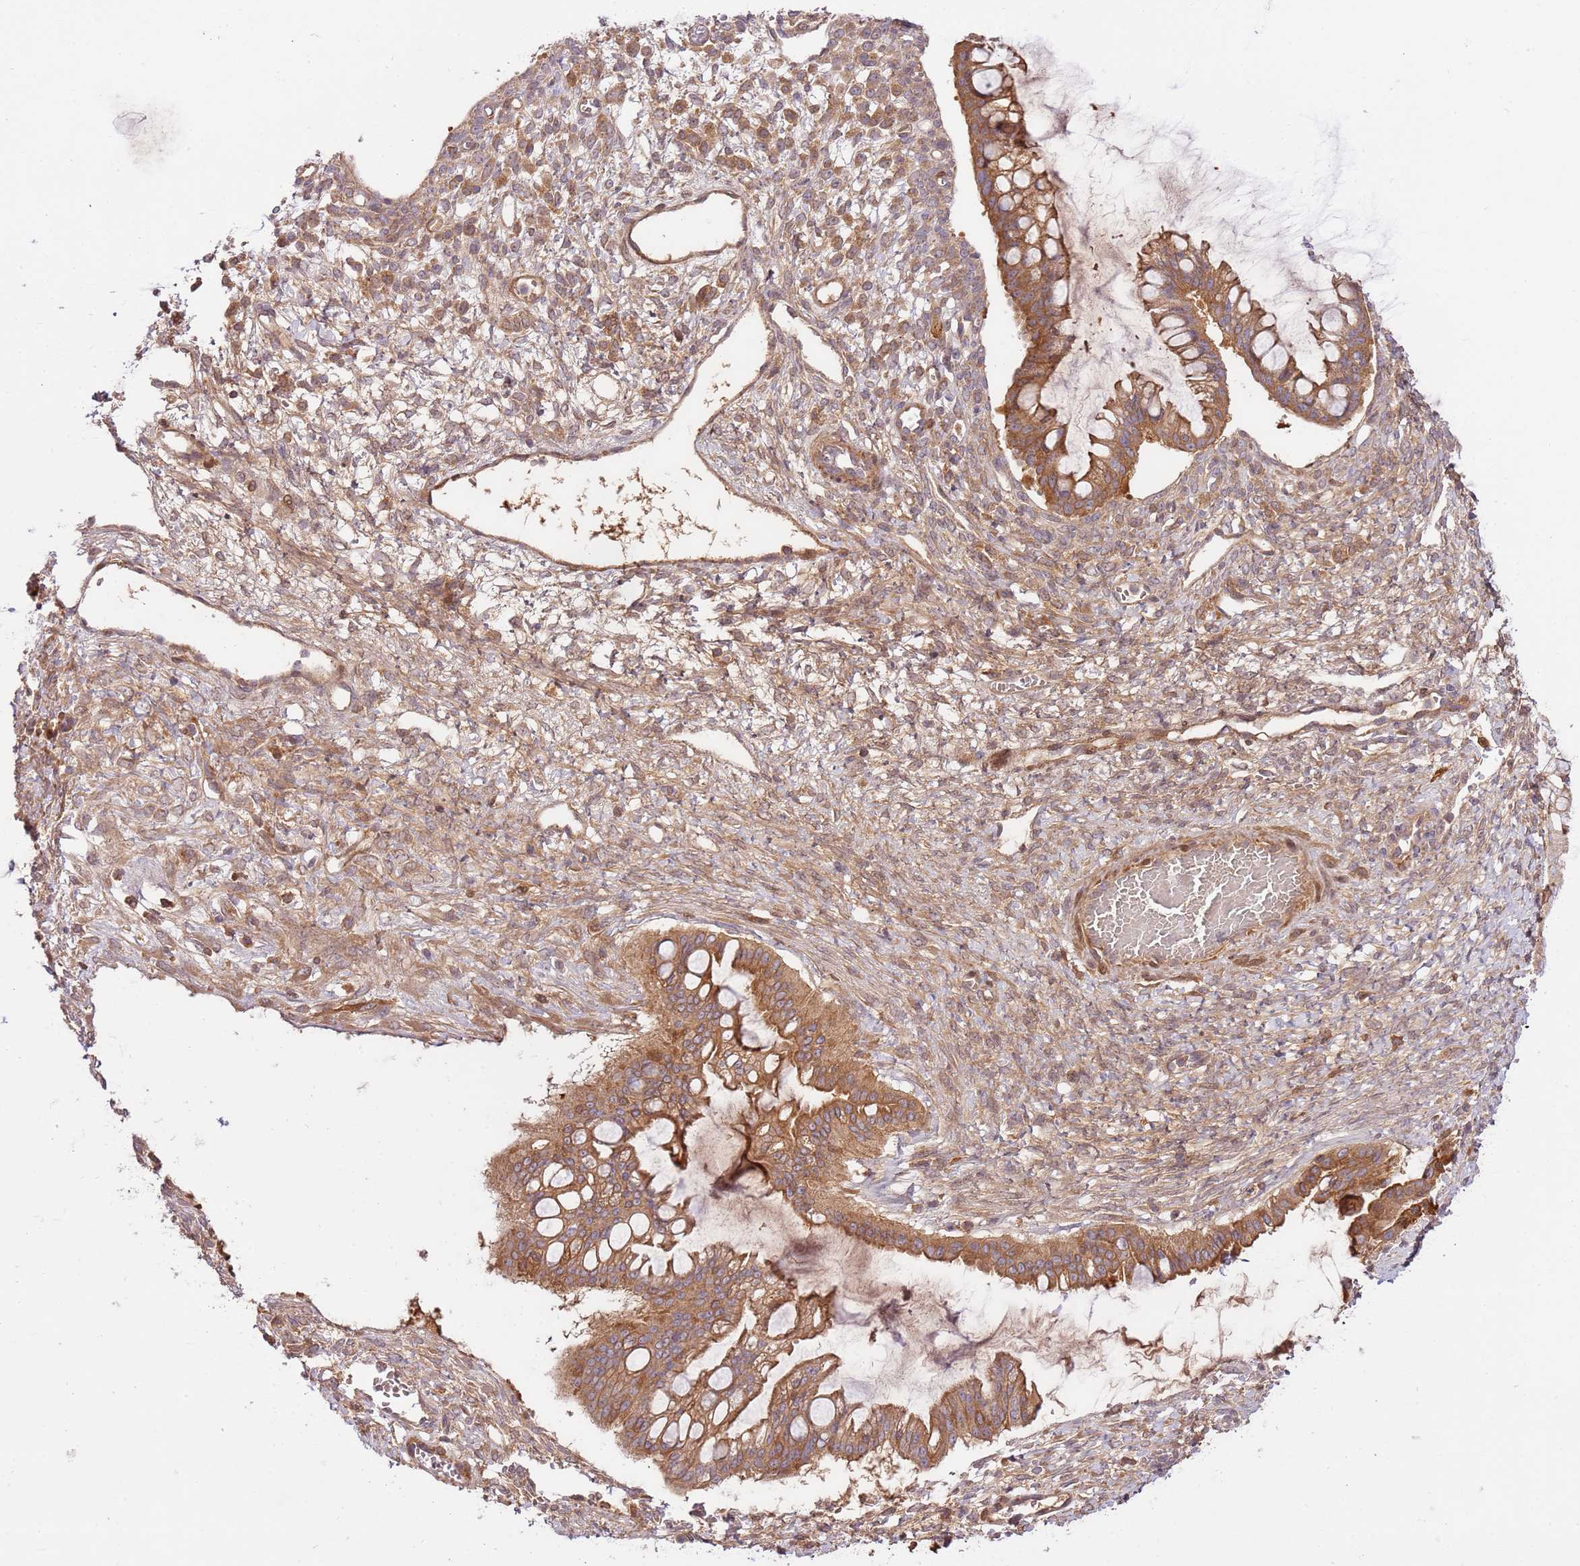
{"staining": {"intensity": "moderate", "quantity": ">75%", "location": "cytoplasmic/membranous"}, "tissue": "ovarian cancer", "cell_type": "Tumor cells", "image_type": "cancer", "snomed": [{"axis": "morphology", "description": "Cystadenocarcinoma, mucinous, NOS"}, {"axis": "topography", "description": "Ovary"}], "caption": "DAB immunohistochemical staining of human mucinous cystadenocarcinoma (ovarian) demonstrates moderate cytoplasmic/membranous protein positivity in approximately >75% of tumor cells.", "gene": "C8G", "patient": {"sex": "female", "age": 73}}